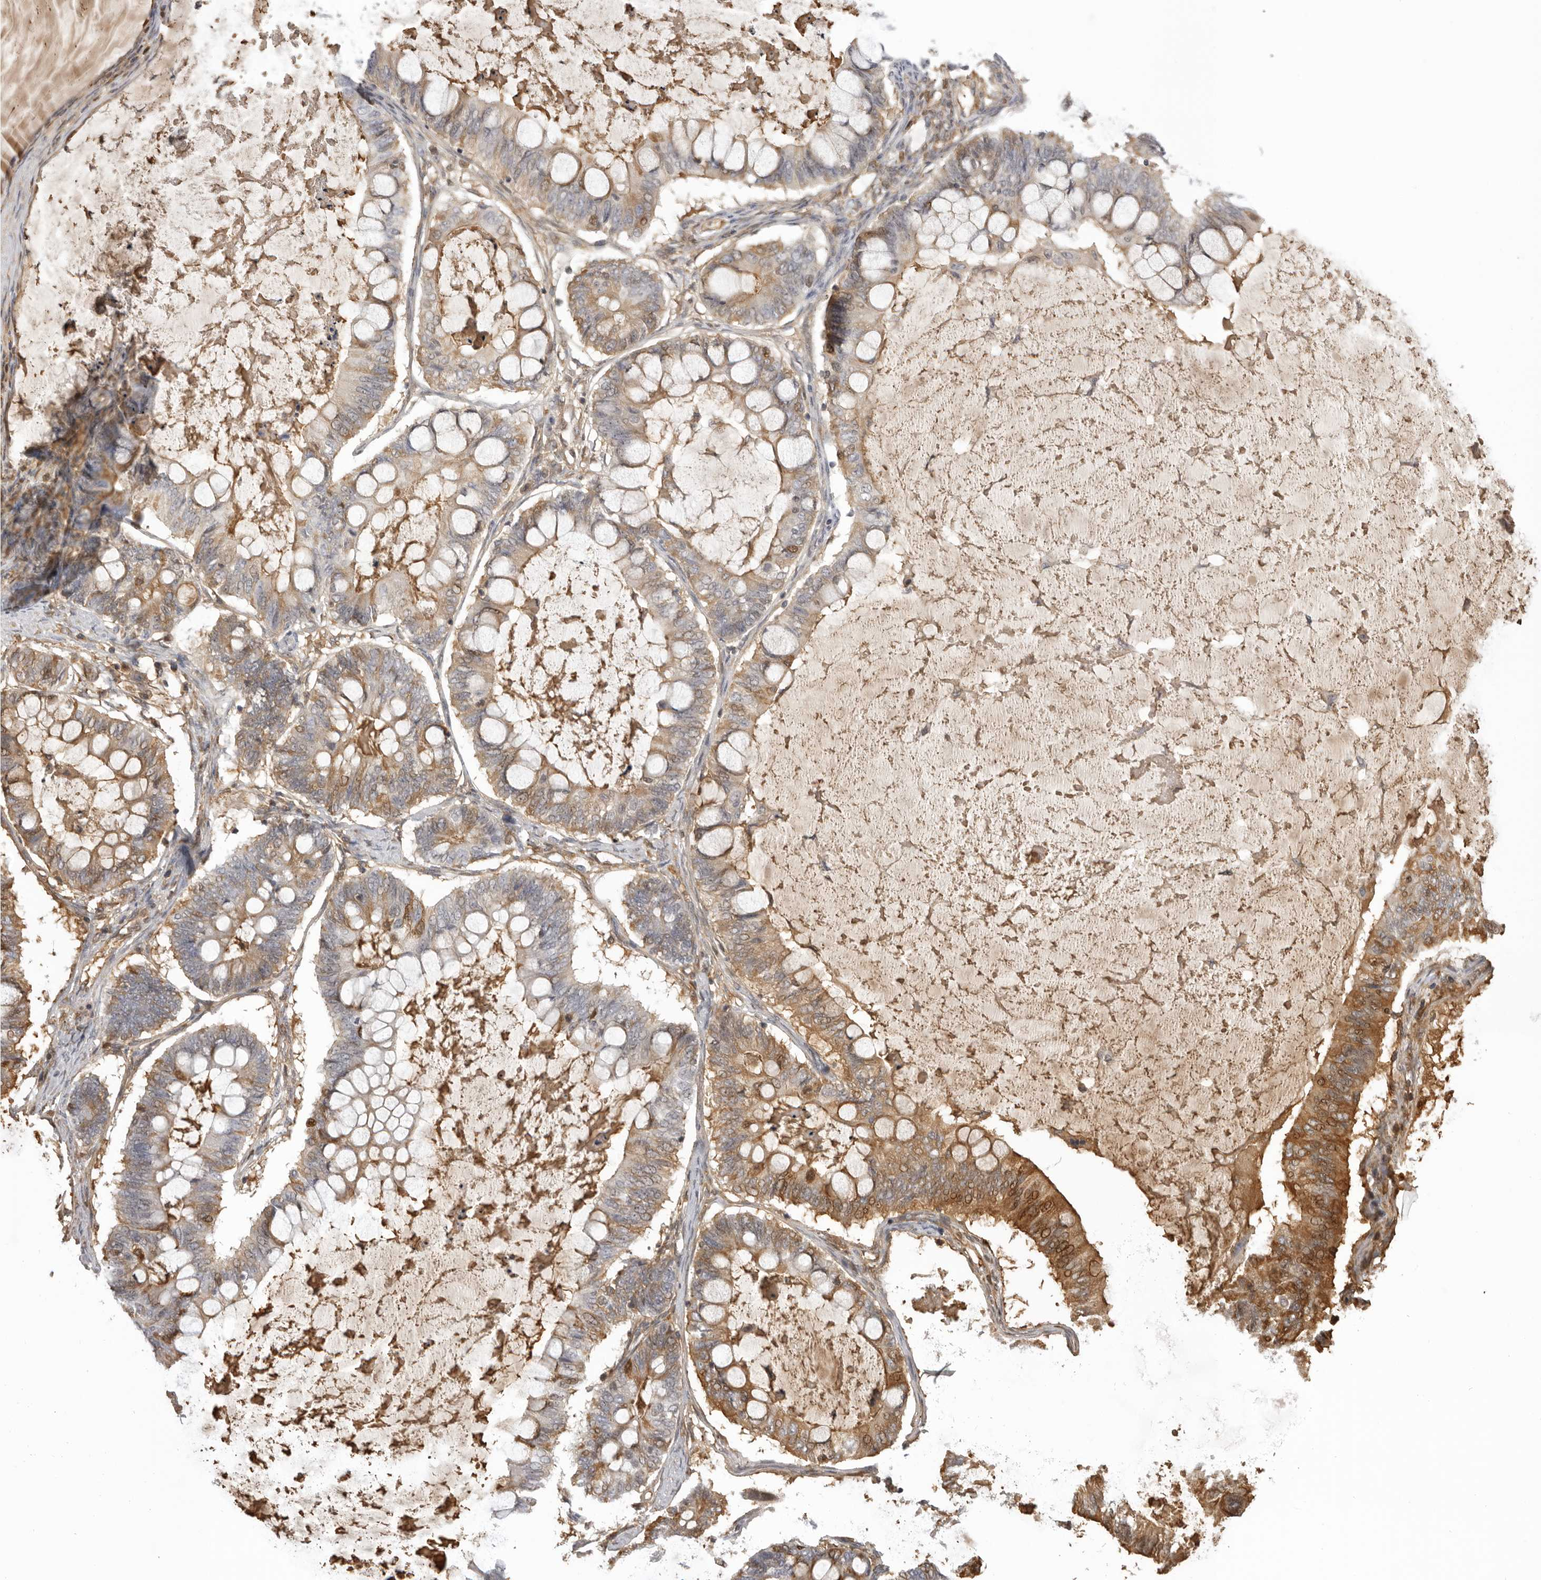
{"staining": {"intensity": "moderate", "quantity": "25%-75%", "location": "cytoplasmic/membranous"}, "tissue": "ovarian cancer", "cell_type": "Tumor cells", "image_type": "cancer", "snomed": [{"axis": "morphology", "description": "Cystadenocarcinoma, mucinous, NOS"}, {"axis": "topography", "description": "Ovary"}], "caption": "A medium amount of moderate cytoplasmic/membranous expression is present in about 25%-75% of tumor cells in ovarian mucinous cystadenocarcinoma tissue.", "gene": "PLEKHF2", "patient": {"sex": "female", "age": 61}}